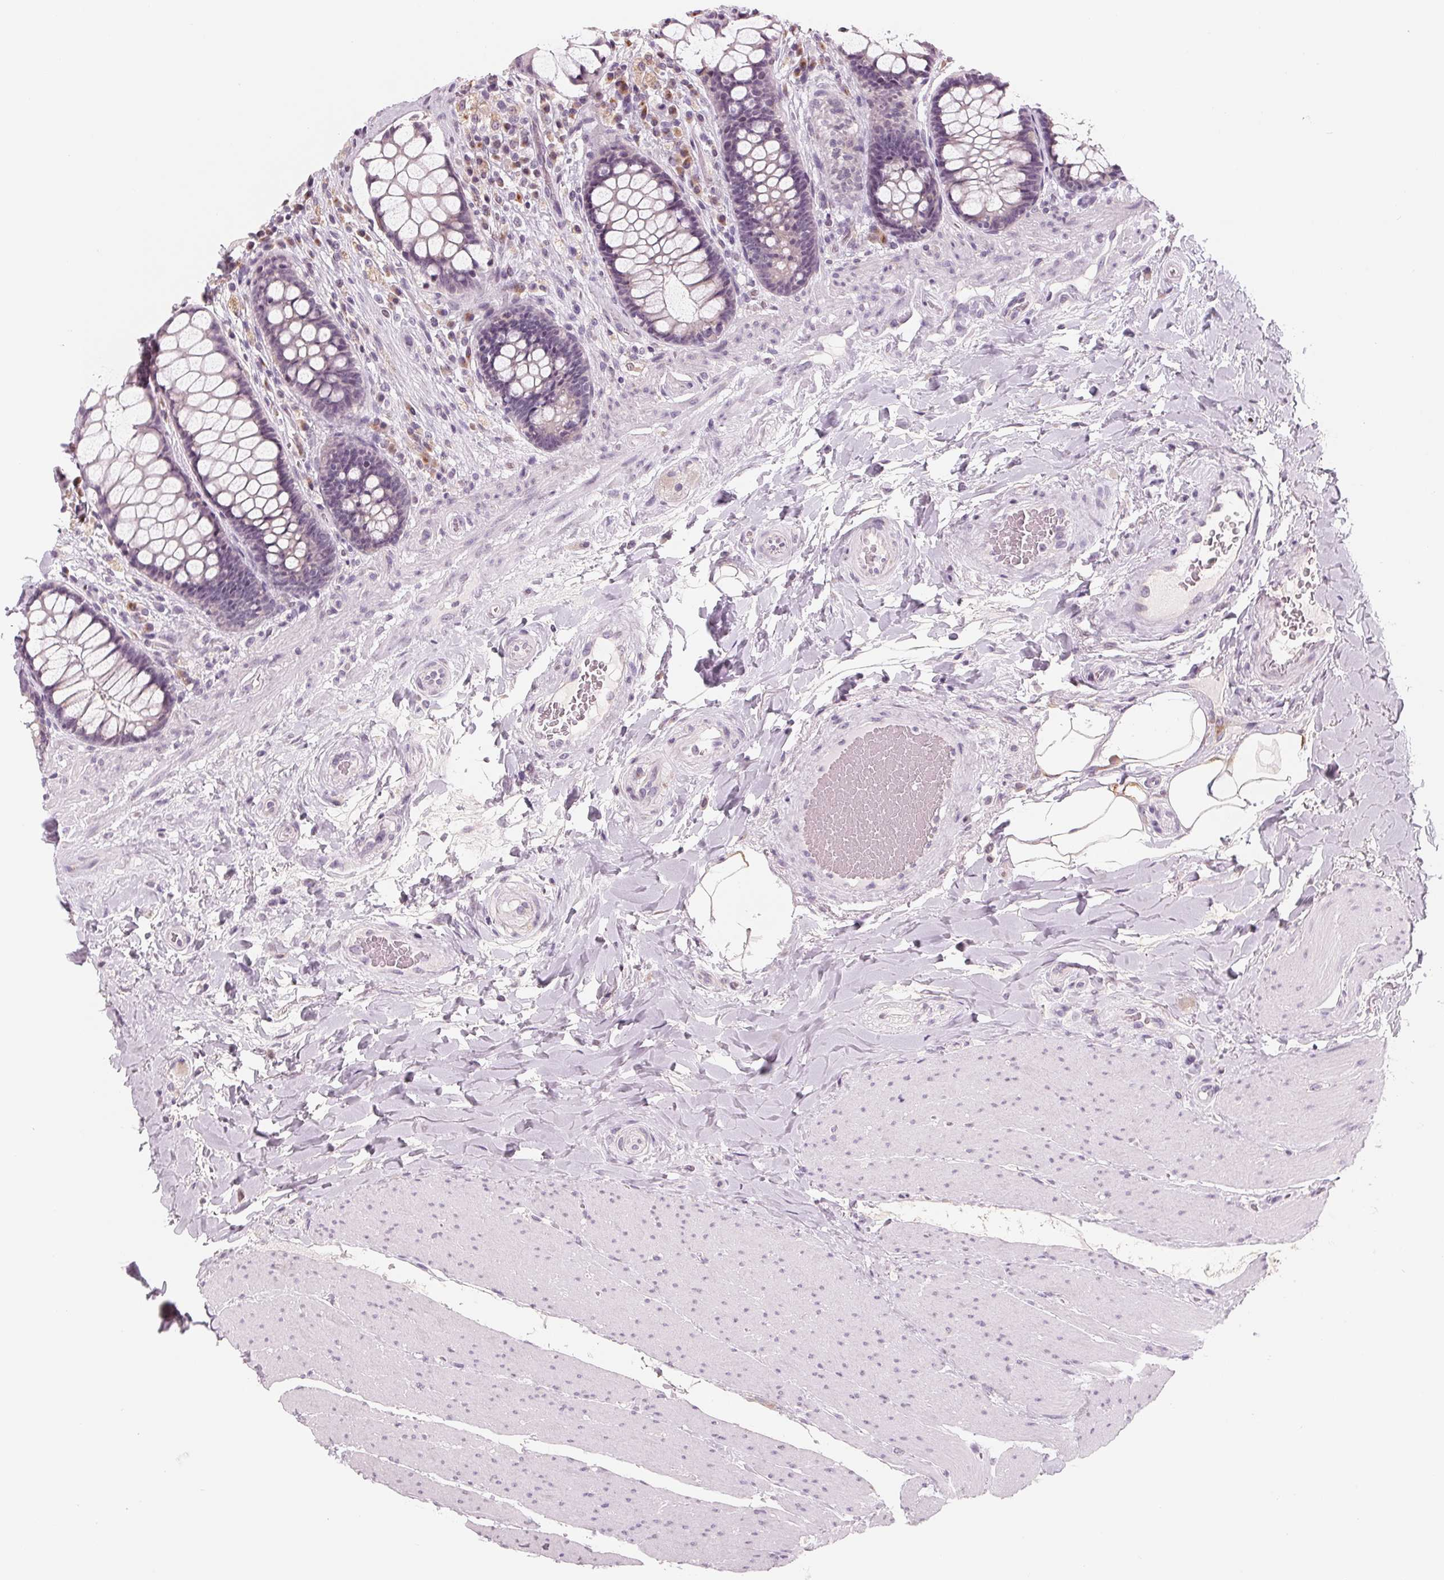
{"staining": {"intensity": "negative", "quantity": "none", "location": "none"}, "tissue": "rectum", "cell_type": "Glandular cells", "image_type": "normal", "snomed": [{"axis": "morphology", "description": "Normal tissue, NOS"}, {"axis": "topography", "description": "Rectum"}], "caption": "This is a micrograph of IHC staining of normal rectum, which shows no expression in glandular cells. (DAB immunohistochemistry (IHC), high magnification).", "gene": "IL9R", "patient": {"sex": "female", "age": 58}}